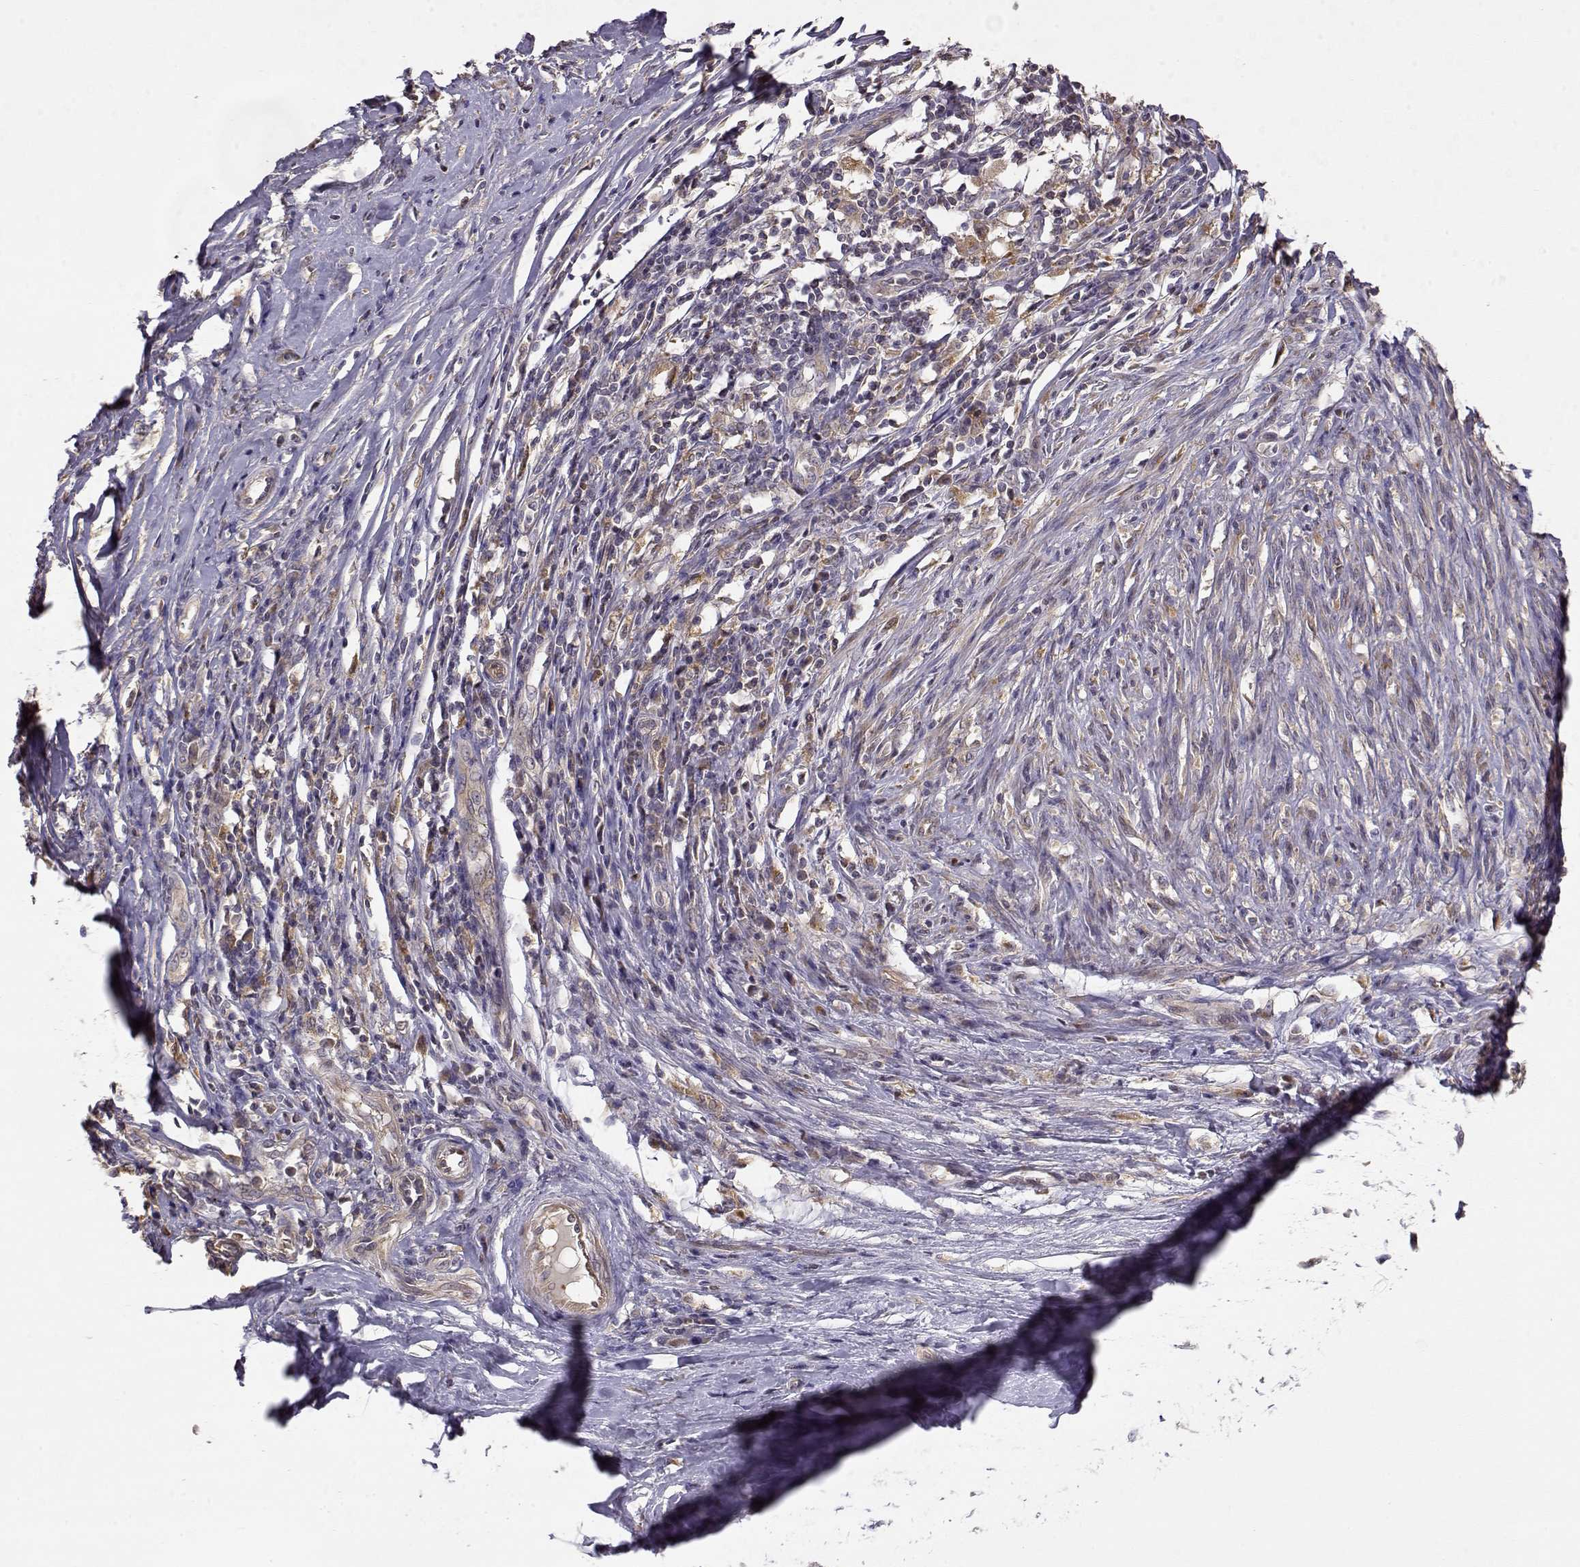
{"staining": {"intensity": "weak", "quantity": "<25%", "location": "cytoplasmic/membranous"}, "tissue": "melanoma", "cell_type": "Tumor cells", "image_type": "cancer", "snomed": [{"axis": "morphology", "description": "Malignant melanoma, NOS"}, {"axis": "topography", "description": "Skin"}], "caption": "High magnification brightfield microscopy of melanoma stained with DAB (brown) and counterstained with hematoxylin (blue): tumor cells show no significant positivity.", "gene": "CRIM1", "patient": {"sex": "female", "age": 91}}